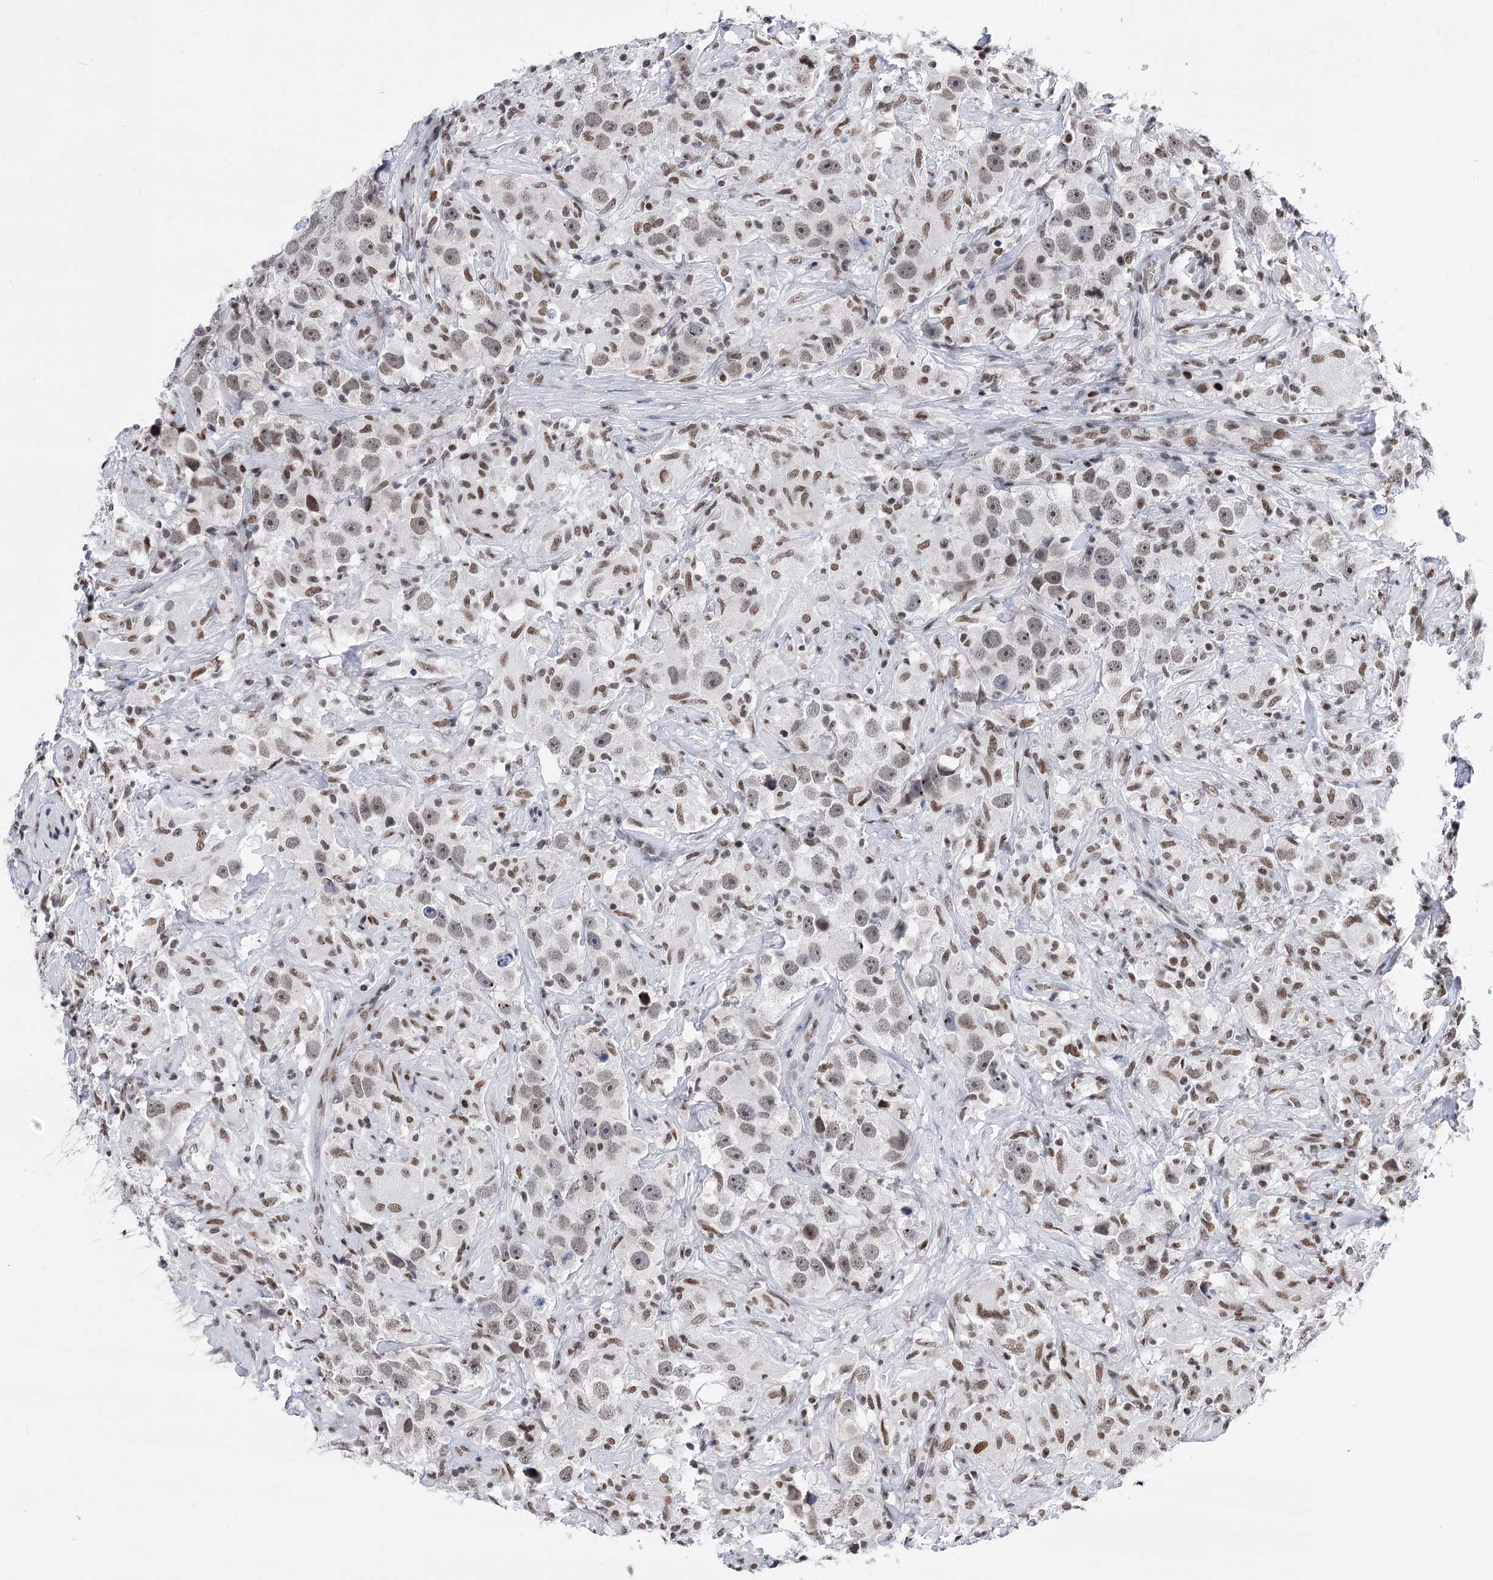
{"staining": {"intensity": "moderate", "quantity": "<25%", "location": "nuclear"}, "tissue": "testis cancer", "cell_type": "Tumor cells", "image_type": "cancer", "snomed": [{"axis": "morphology", "description": "Seminoma, NOS"}, {"axis": "topography", "description": "Testis"}], "caption": "The immunohistochemical stain highlights moderate nuclear expression in tumor cells of testis cancer (seminoma) tissue. The protein of interest is stained brown, and the nuclei are stained in blue (DAB IHC with brightfield microscopy, high magnification).", "gene": "POU4F3", "patient": {"sex": "male", "age": 49}}